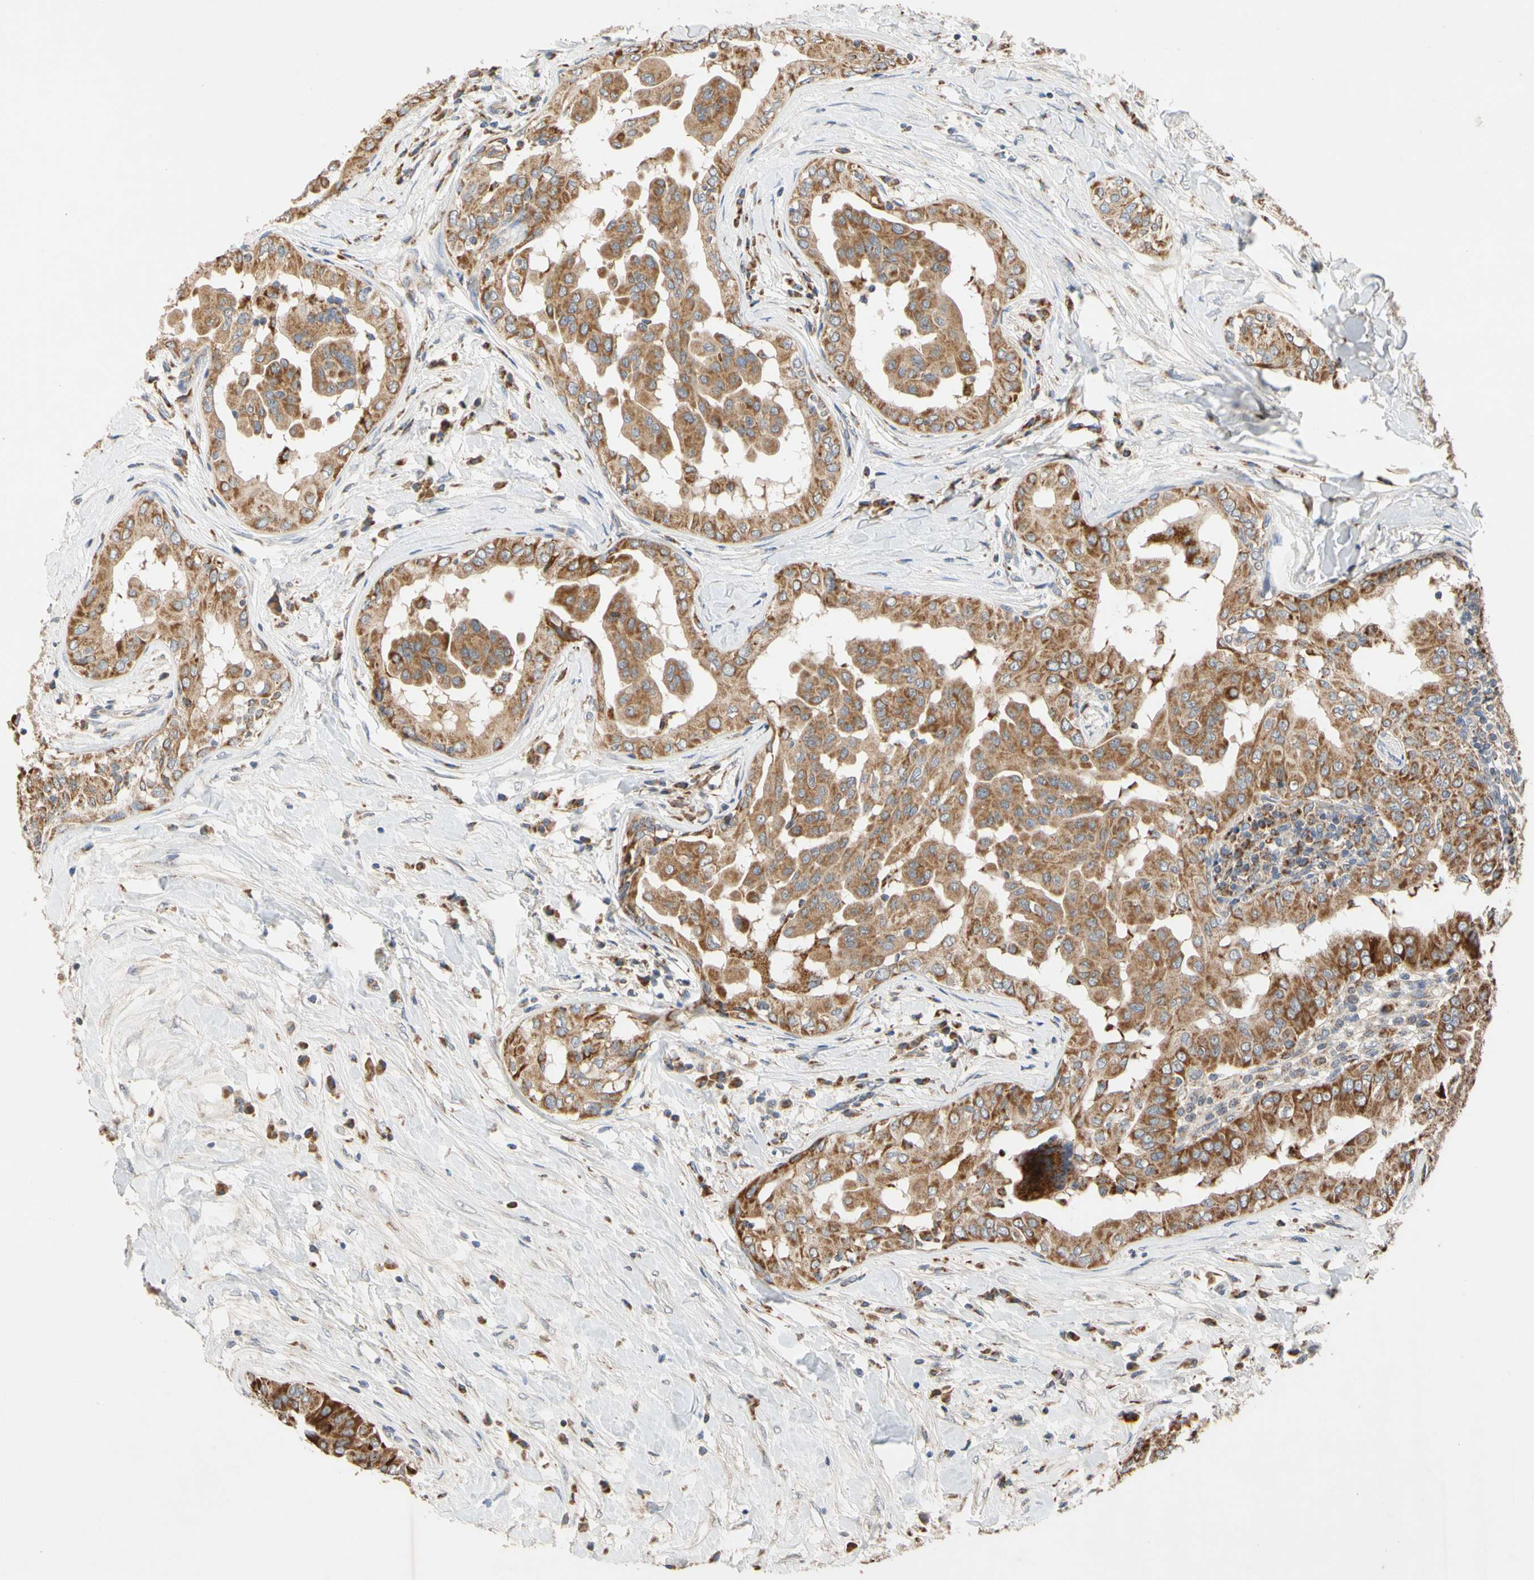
{"staining": {"intensity": "moderate", "quantity": ">75%", "location": "cytoplasmic/membranous"}, "tissue": "thyroid cancer", "cell_type": "Tumor cells", "image_type": "cancer", "snomed": [{"axis": "morphology", "description": "Papillary adenocarcinoma, NOS"}, {"axis": "topography", "description": "Thyroid gland"}], "caption": "Brown immunohistochemical staining in human papillary adenocarcinoma (thyroid) exhibits moderate cytoplasmic/membranous positivity in about >75% of tumor cells.", "gene": "GPD2", "patient": {"sex": "male", "age": 33}}